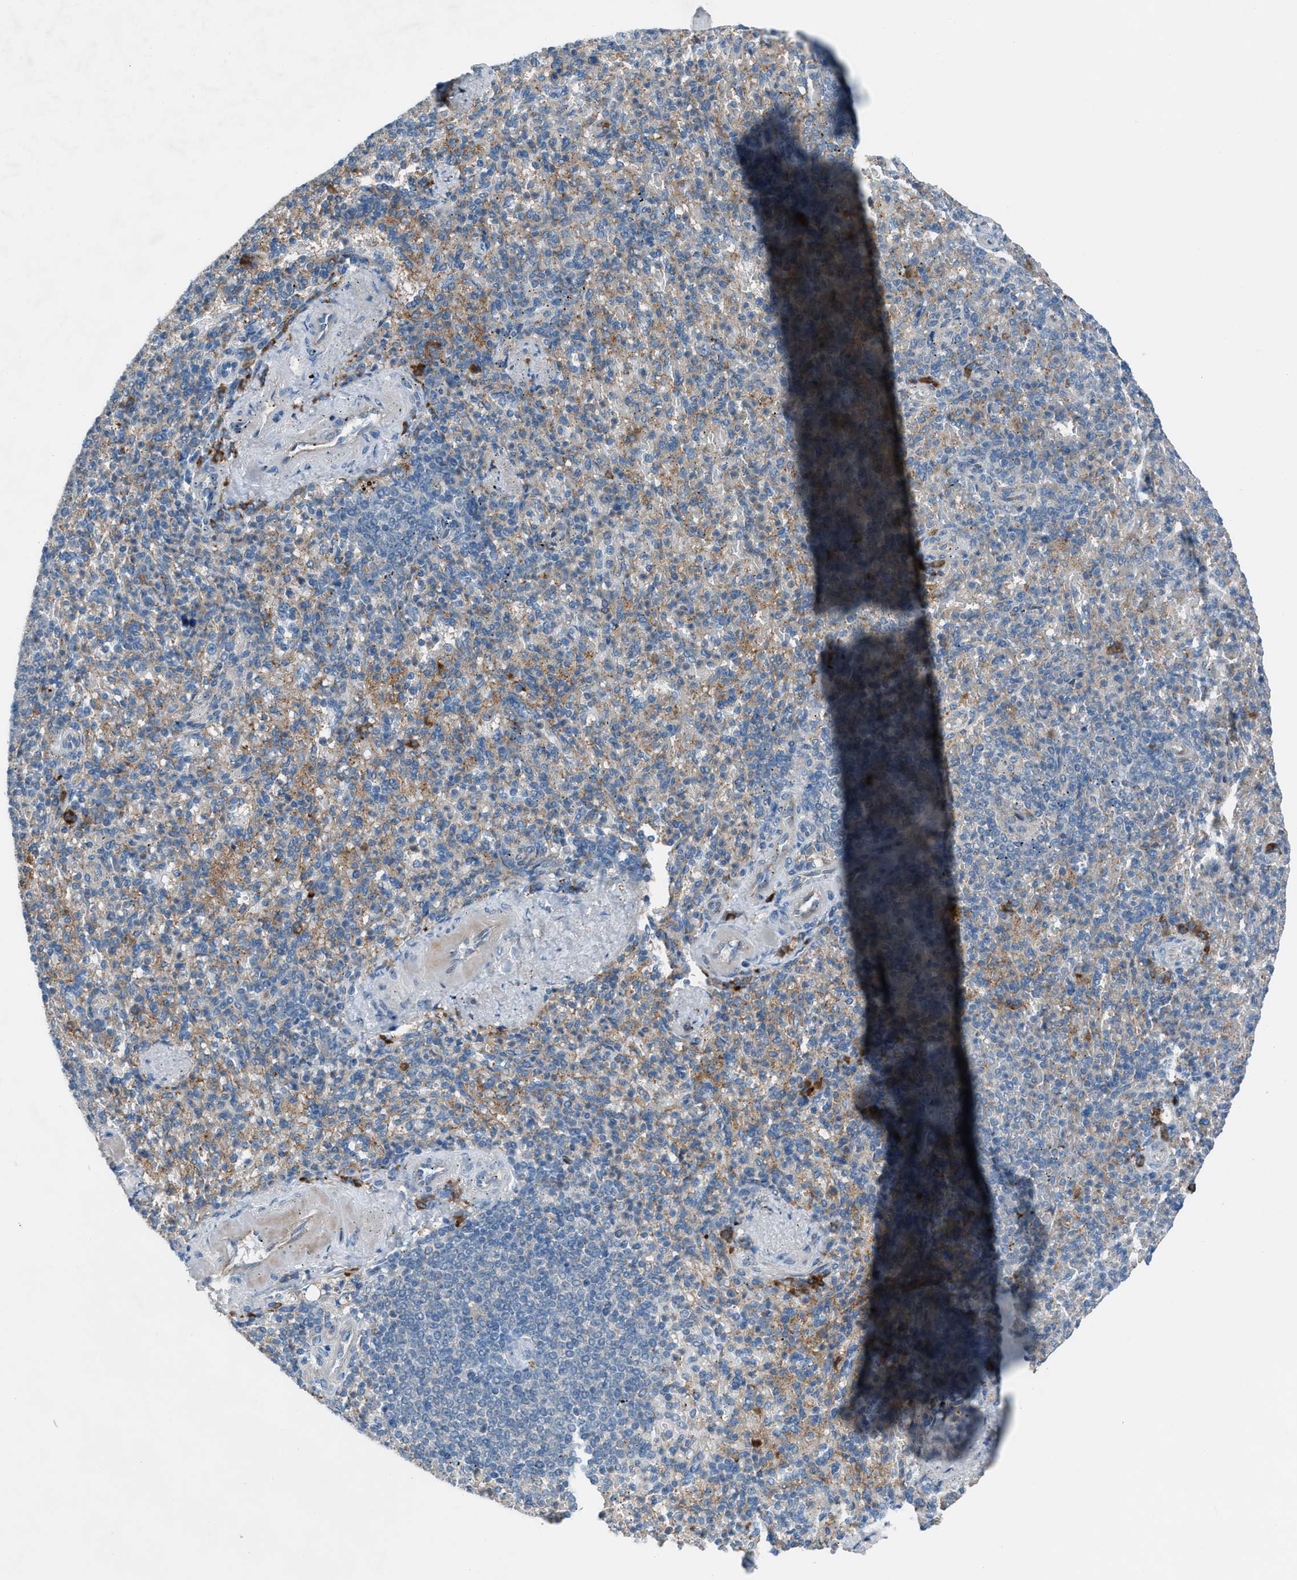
{"staining": {"intensity": "moderate", "quantity": "<25%", "location": "cytoplasmic/membranous"}, "tissue": "spleen", "cell_type": "Cells in red pulp", "image_type": "normal", "snomed": [{"axis": "morphology", "description": "Normal tissue, NOS"}, {"axis": "topography", "description": "Spleen"}], "caption": "The micrograph demonstrates staining of unremarkable spleen, revealing moderate cytoplasmic/membranous protein staining (brown color) within cells in red pulp.", "gene": "HEG1", "patient": {"sex": "female", "age": 74}}